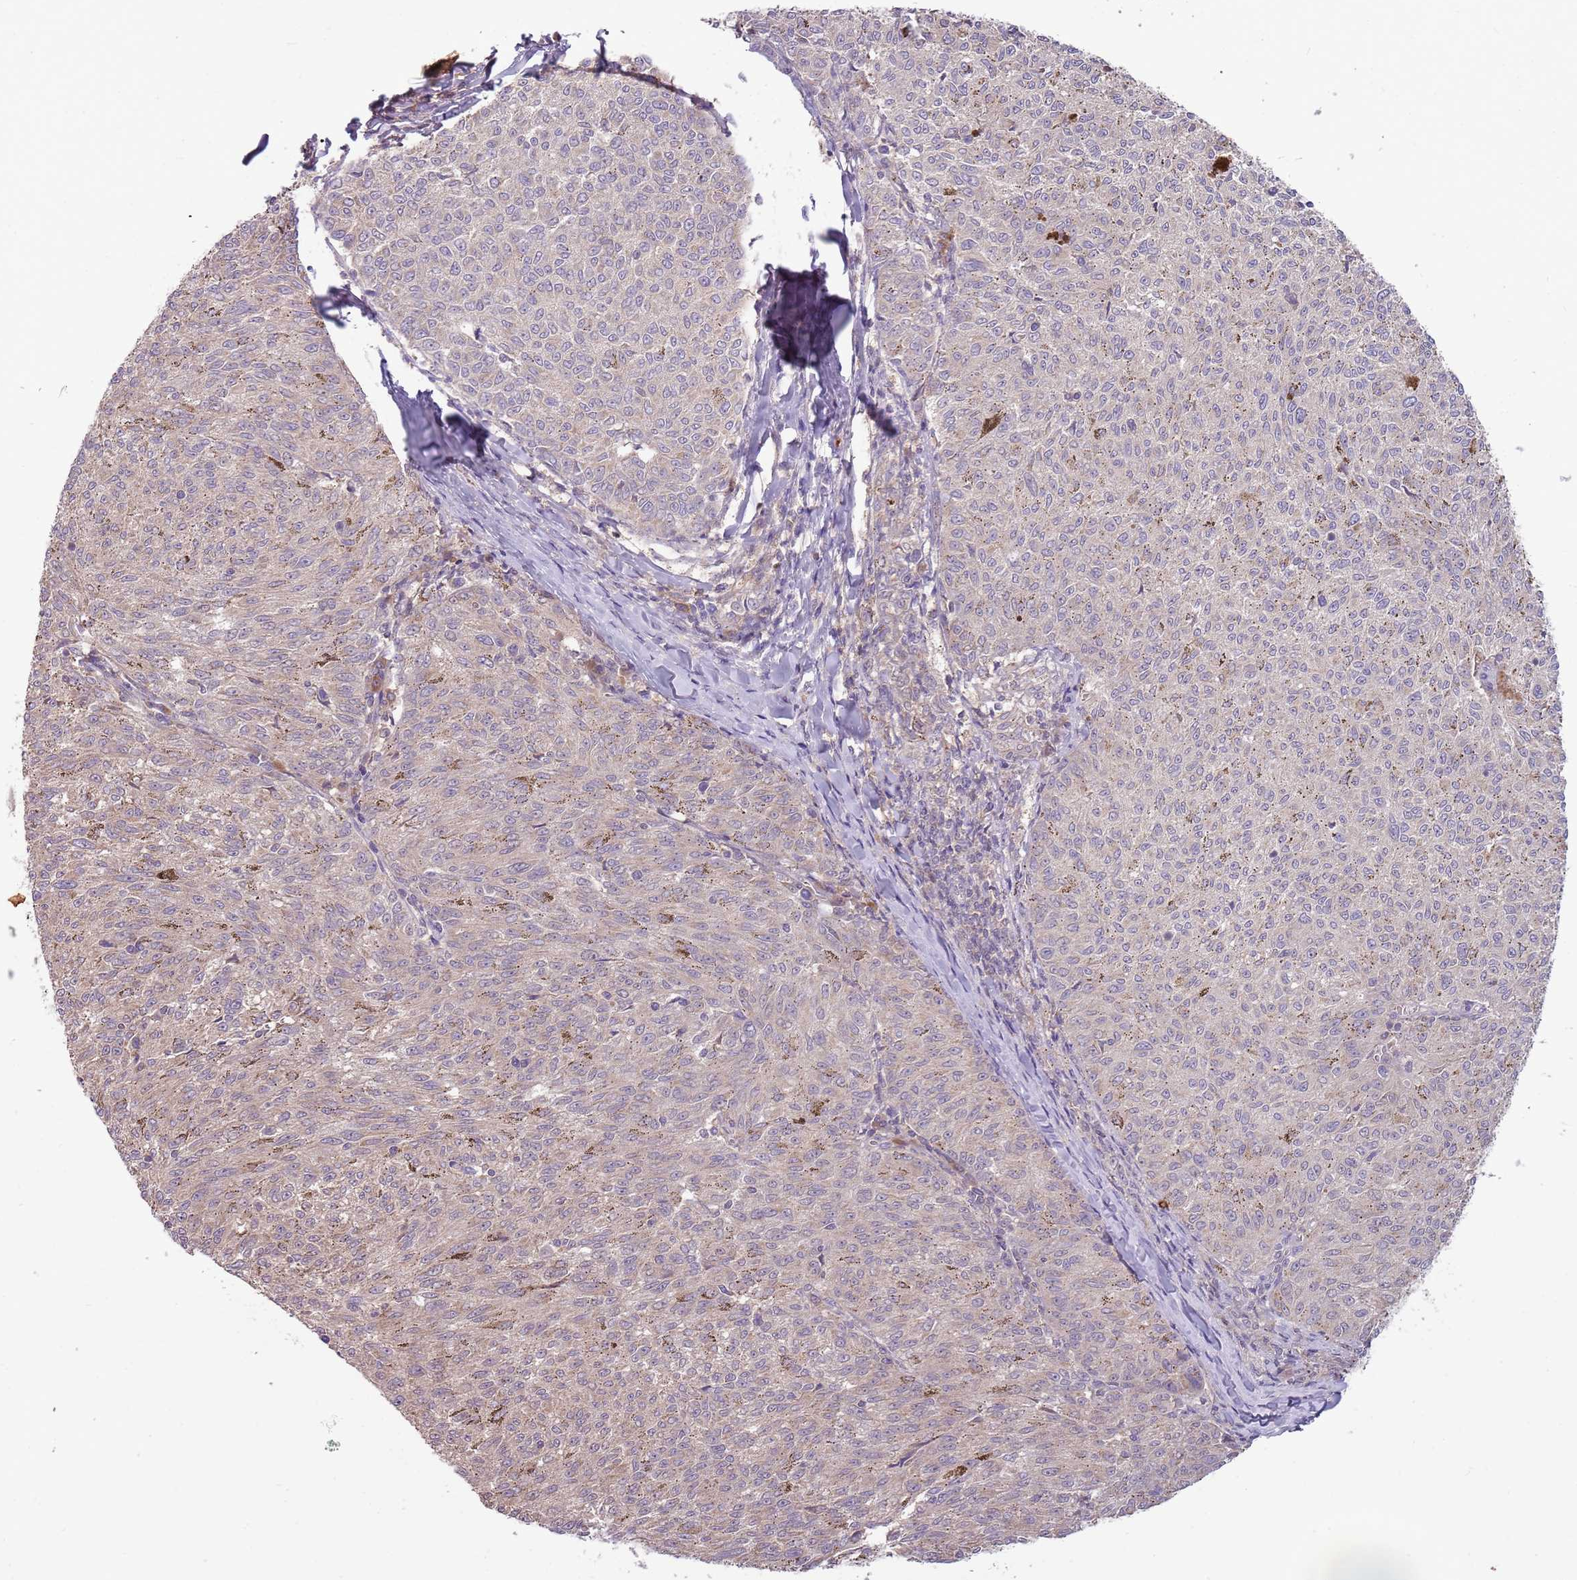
{"staining": {"intensity": "negative", "quantity": "none", "location": "none"}, "tissue": "melanoma", "cell_type": "Tumor cells", "image_type": "cancer", "snomed": [{"axis": "morphology", "description": "Malignant melanoma, NOS"}, {"axis": "topography", "description": "Skin"}], "caption": "Melanoma stained for a protein using immunohistochemistry (IHC) demonstrates no staining tumor cells.", "gene": "NBPF6", "patient": {"sex": "female", "age": 72}}